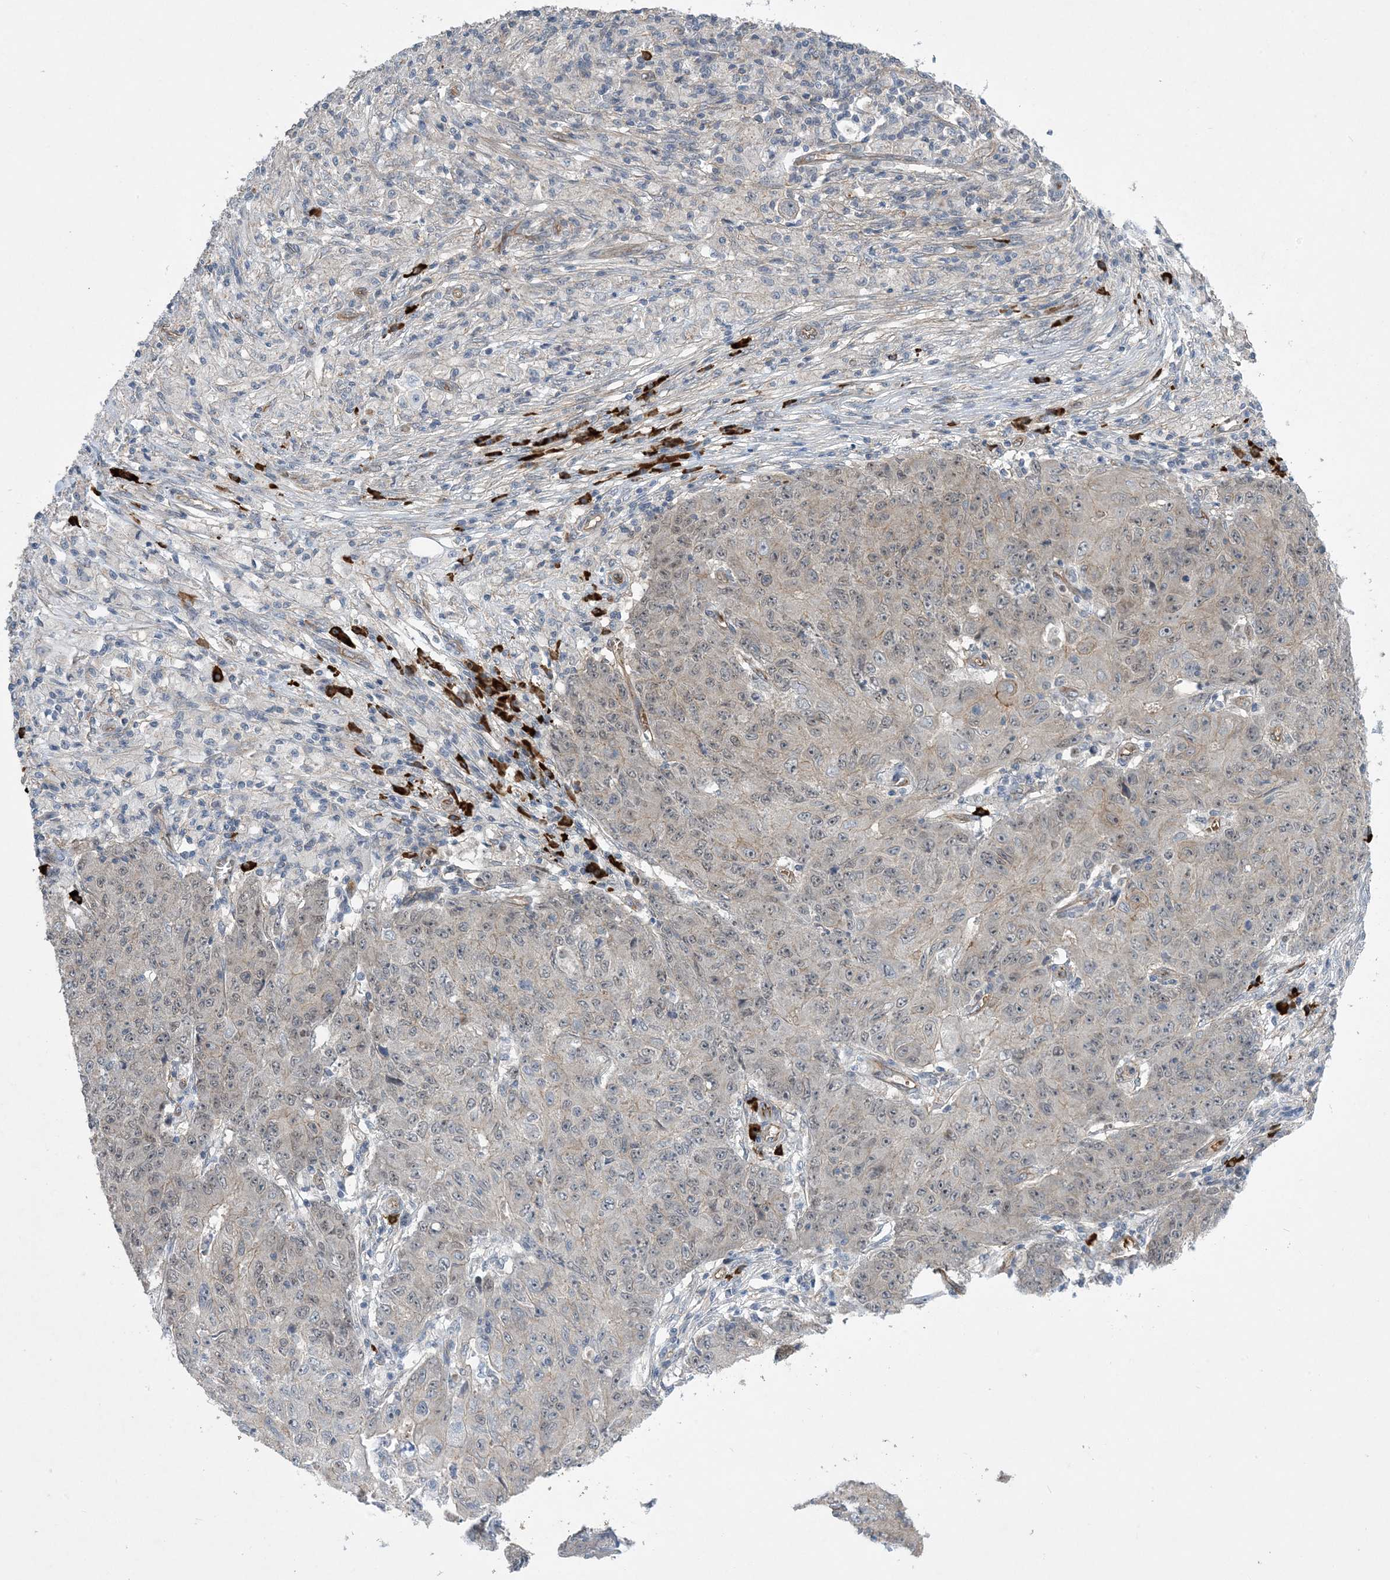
{"staining": {"intensity": "negative", "quantity": "none", "location": "none"}, "tissue": "ovarian cancer", "cell_type": "Tumor cells", "image_type": "cancer", "snomed": [{"axis": "morphology", "description": "Carcinoma, endometroid"}, {"axis": "topography", "description": "Ovary"}], "caption": "An immunohistochemistry (IHC) micrograph of ovarian cancer (endometroid carcinoma) is shown. There is no staining in tumor cells of ovarian cancer (endometroid carcinoma).", "gene": "AOC1", "patient": {"sex": "female", "age": 42}}